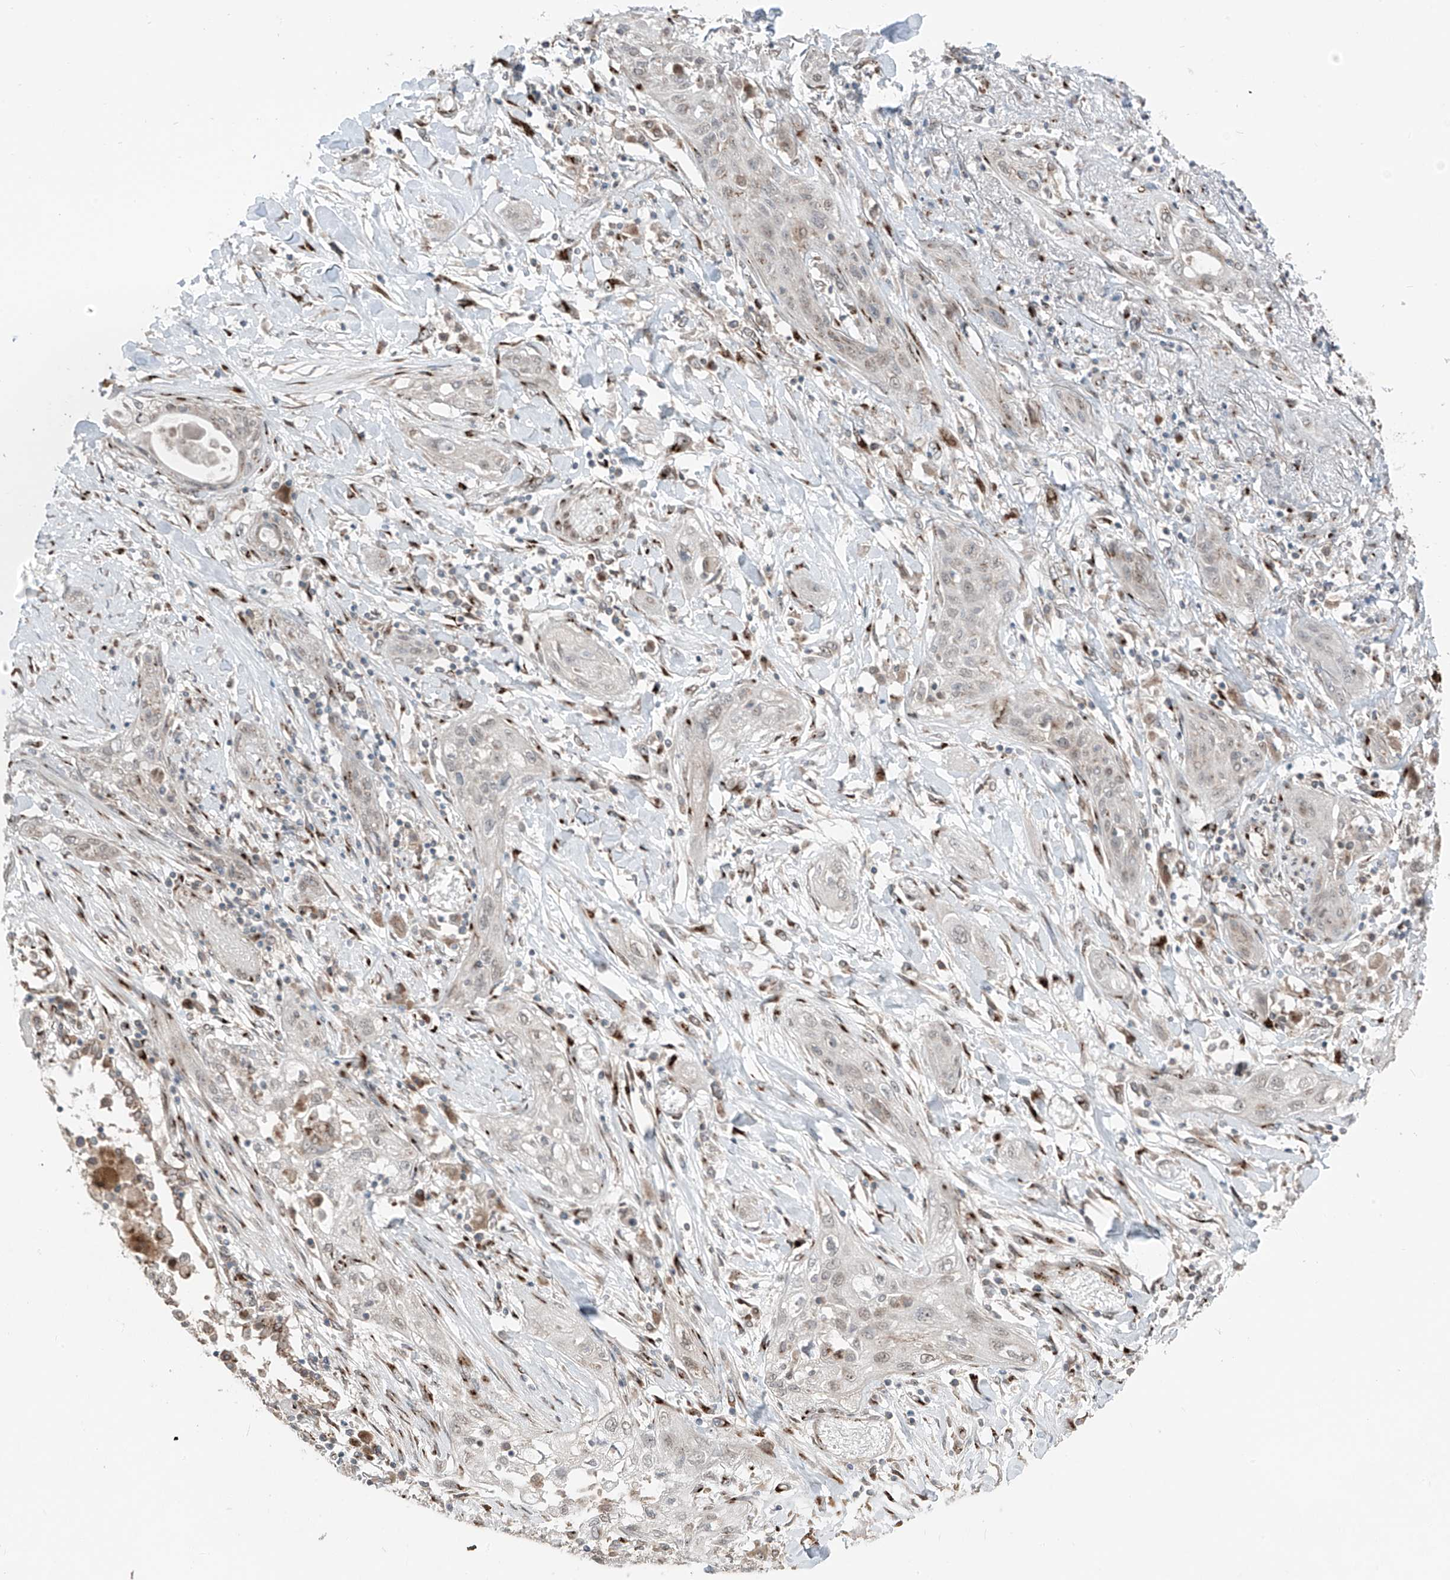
{"staining": {"intensity": "weak", "quantity": "<25%", "location": "nuclear"}, "tissue": "lung cancer", "cell_type": "Tumor cells", "image_type": "cancer", "snomed": [{"axis": "morphology", "description": "Squamous cell carcinoma, NOS"}, {"axis": "topography", "description": "Lung"}], "caption": "Lung cancer was stained to show a protein in brown. There is no significant positivity in tumor cells.", "gene": "ERLEC1", "patient": {"sex": "female", "age": 47}}